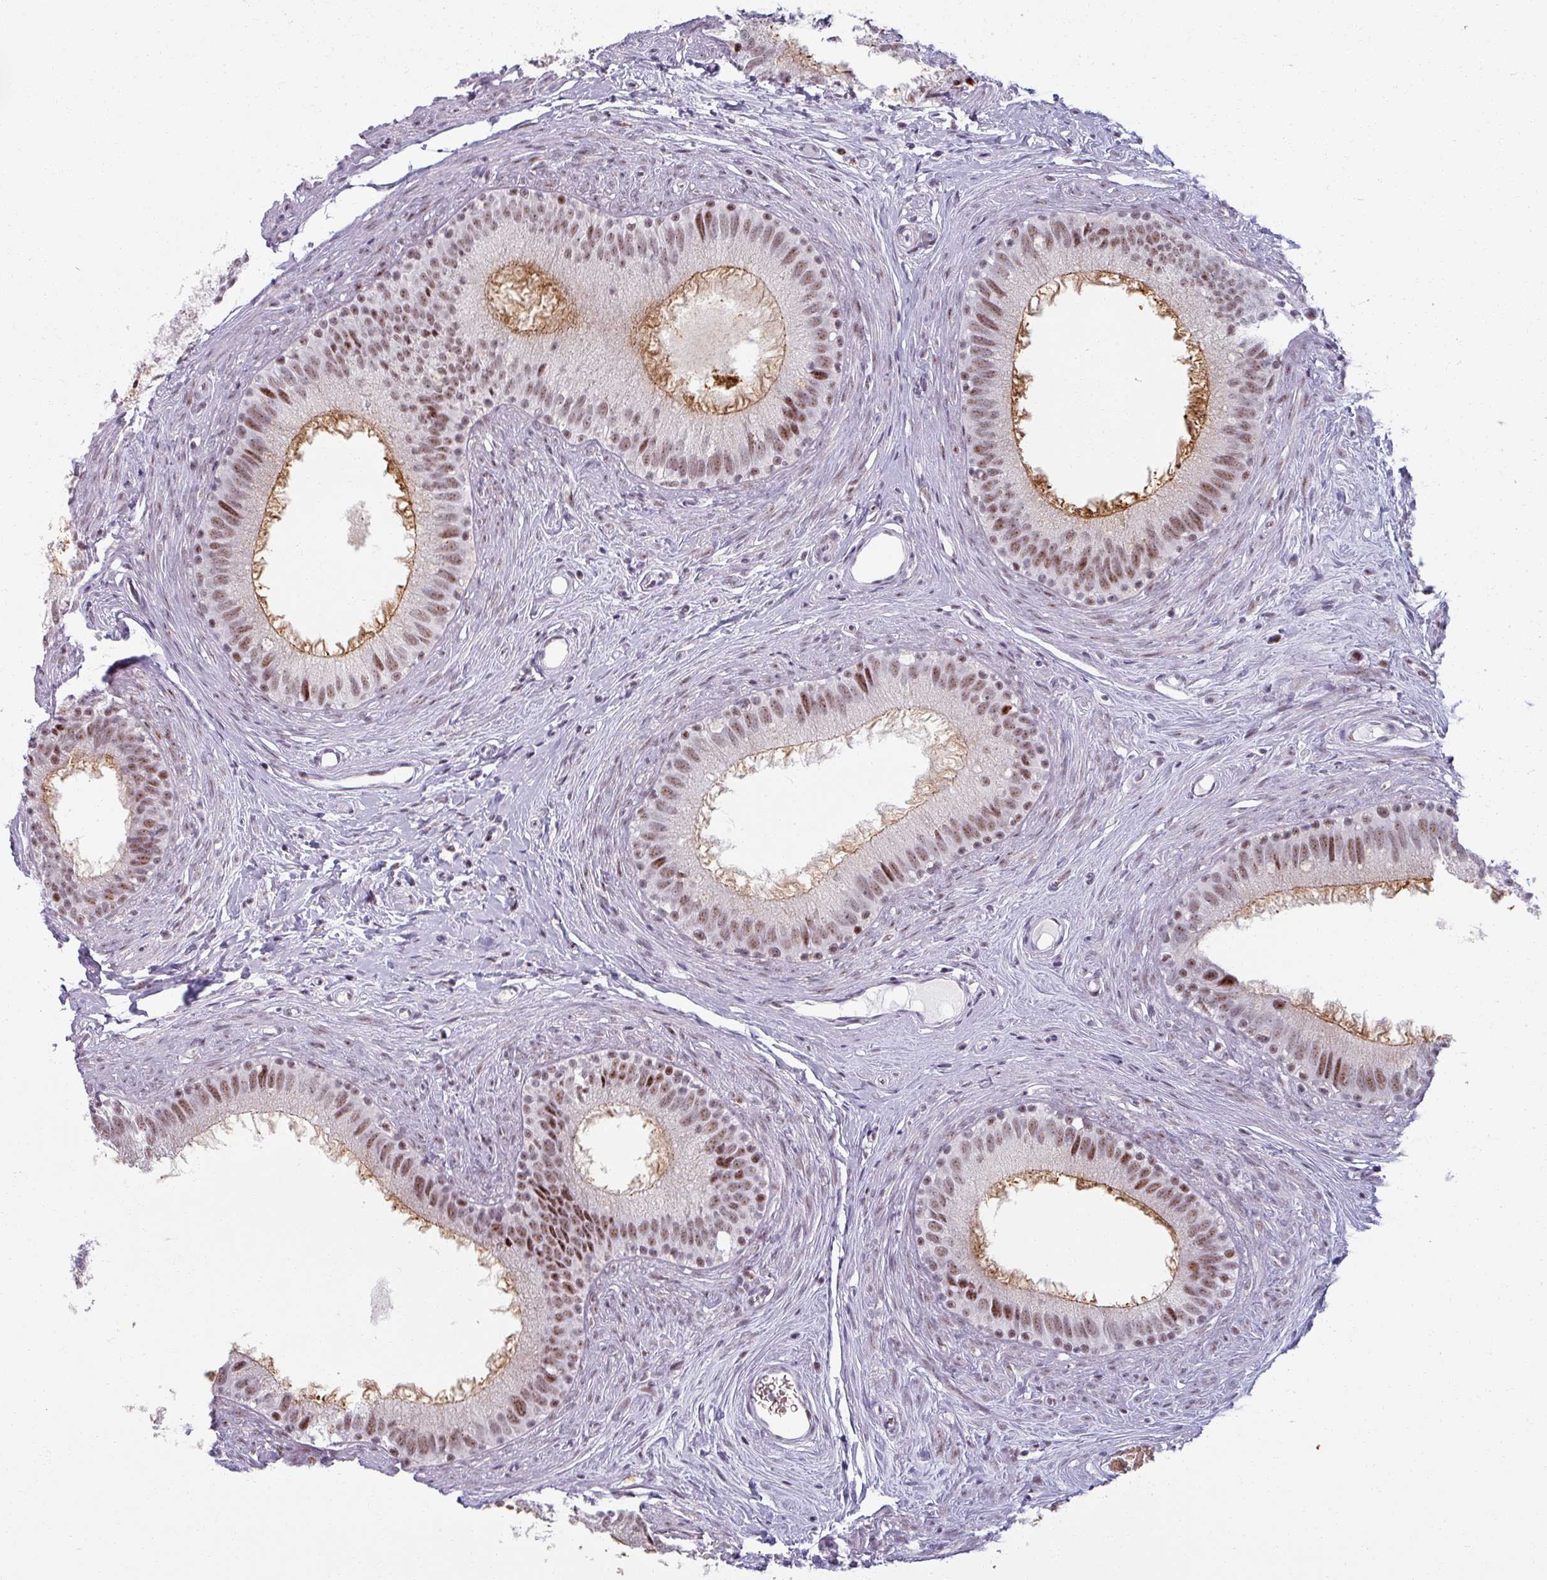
{"staining": {"intensity": "moderate", "quantity": ">75%", "location": "nuclear"}, "tissue": "epididymis", "cell_type": "Glandular cells", "image_type": "normal", "snomed": [{"axis": "morphology", "description": "Normal tissue, NOS"}, {"axis": "topography", "description": "Epididymis"}], "caption": "A micrograph of epididymis stained for a protein reveals moderate nuclear brown staining in glandular cells.", "gene": "NCOR1", "patient": {"sex": "male", "age": 80}}